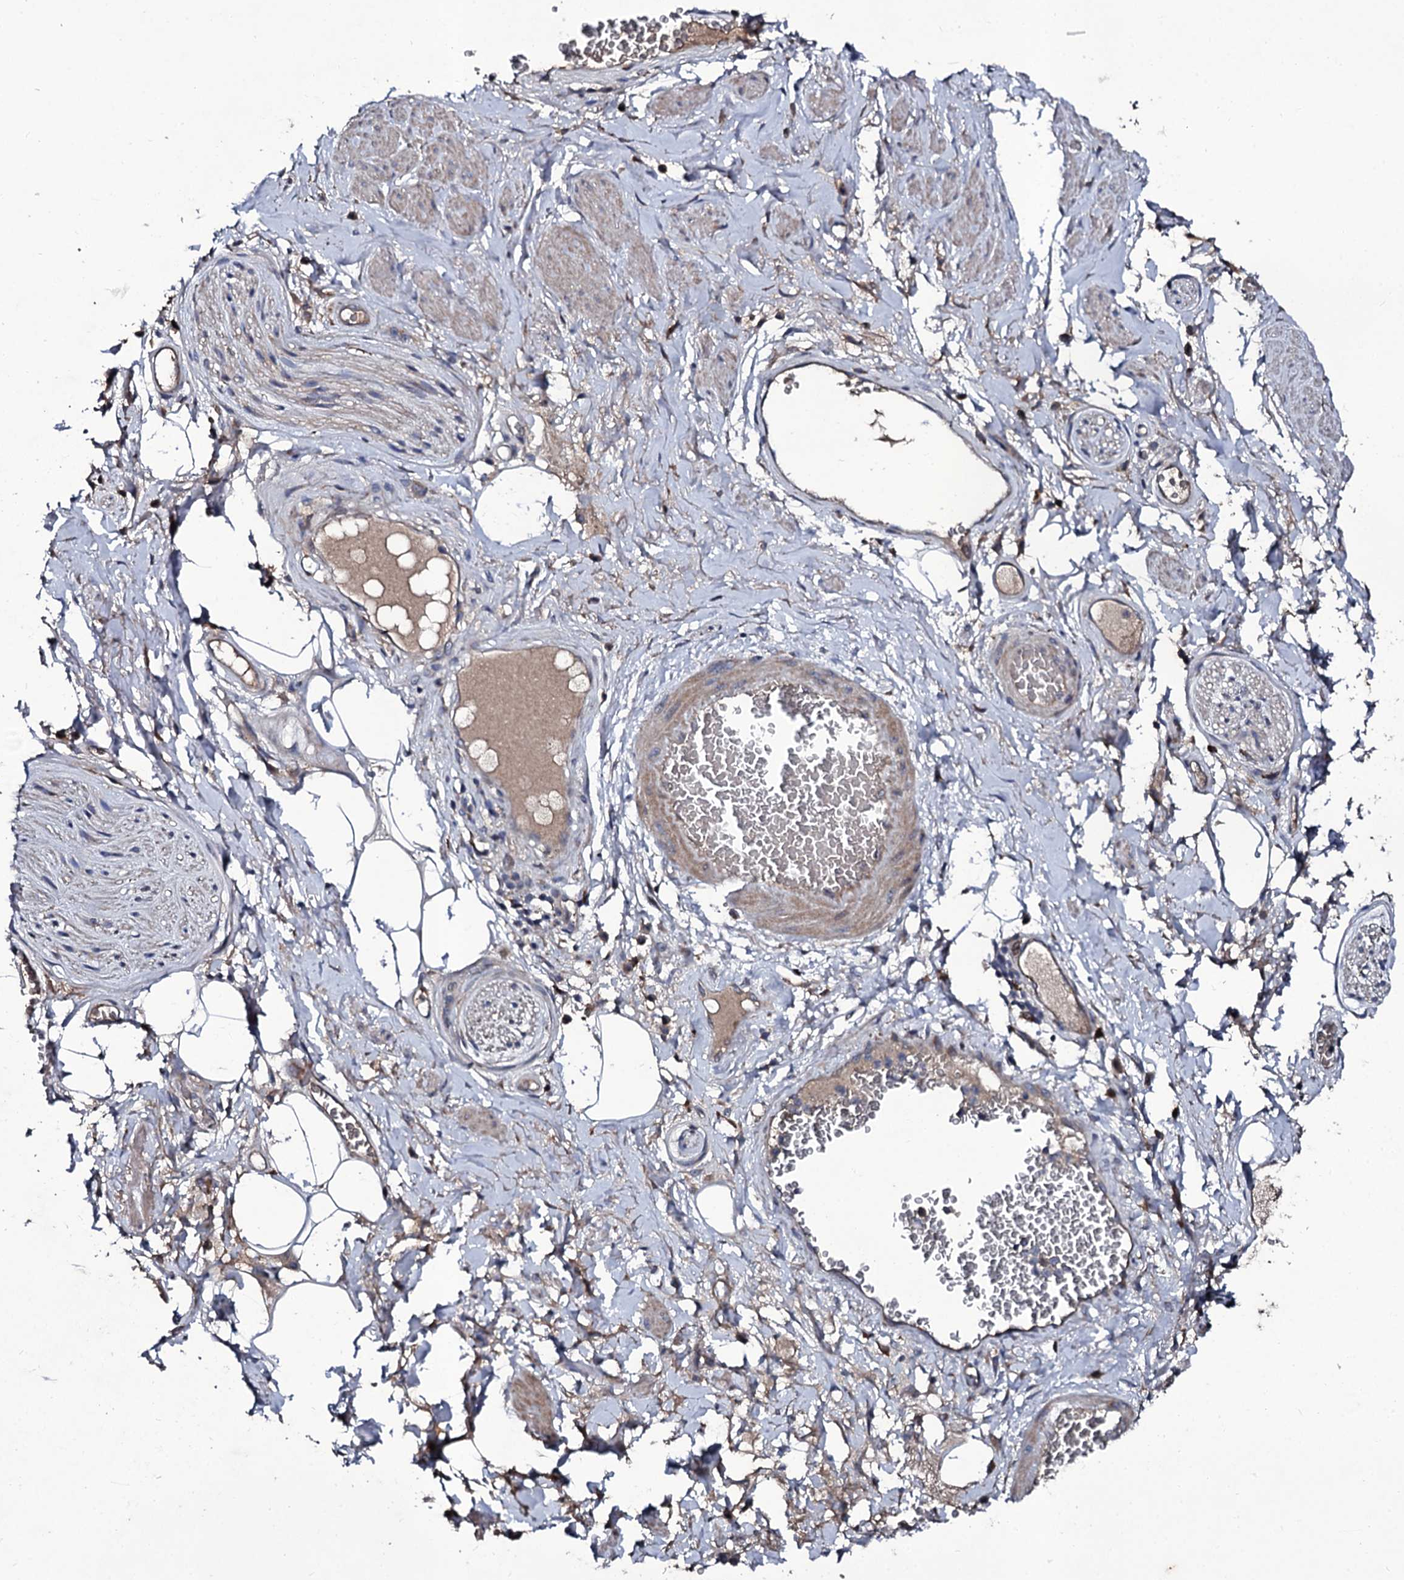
{"staining": {"intensity": "negative", "quantity": "none", "location": "none"}, "tissue": "adipose tissue", "cell_type": "Adipocytes", "image_type": "normal", "snomed": [{"axis": "morphology", "description": "Normal tissue, NOS"}, {"axis": "morphology", "description": "Adenocarcinoma, NOS"}, {"axis": "topography", "description": "Rectum"}, {"axis": "topography", "description": "Vagina"}, {"axis": "topography", "description": "Peripheral nerve tissue"}], "caption": "Adipocytes show no significant protein positivity in unremarkable adipose tissue. (DAB IHC with hematoxylin counter stain).", "gene": "LRRC28", "patient": {"sex": "female", "age": 71}}